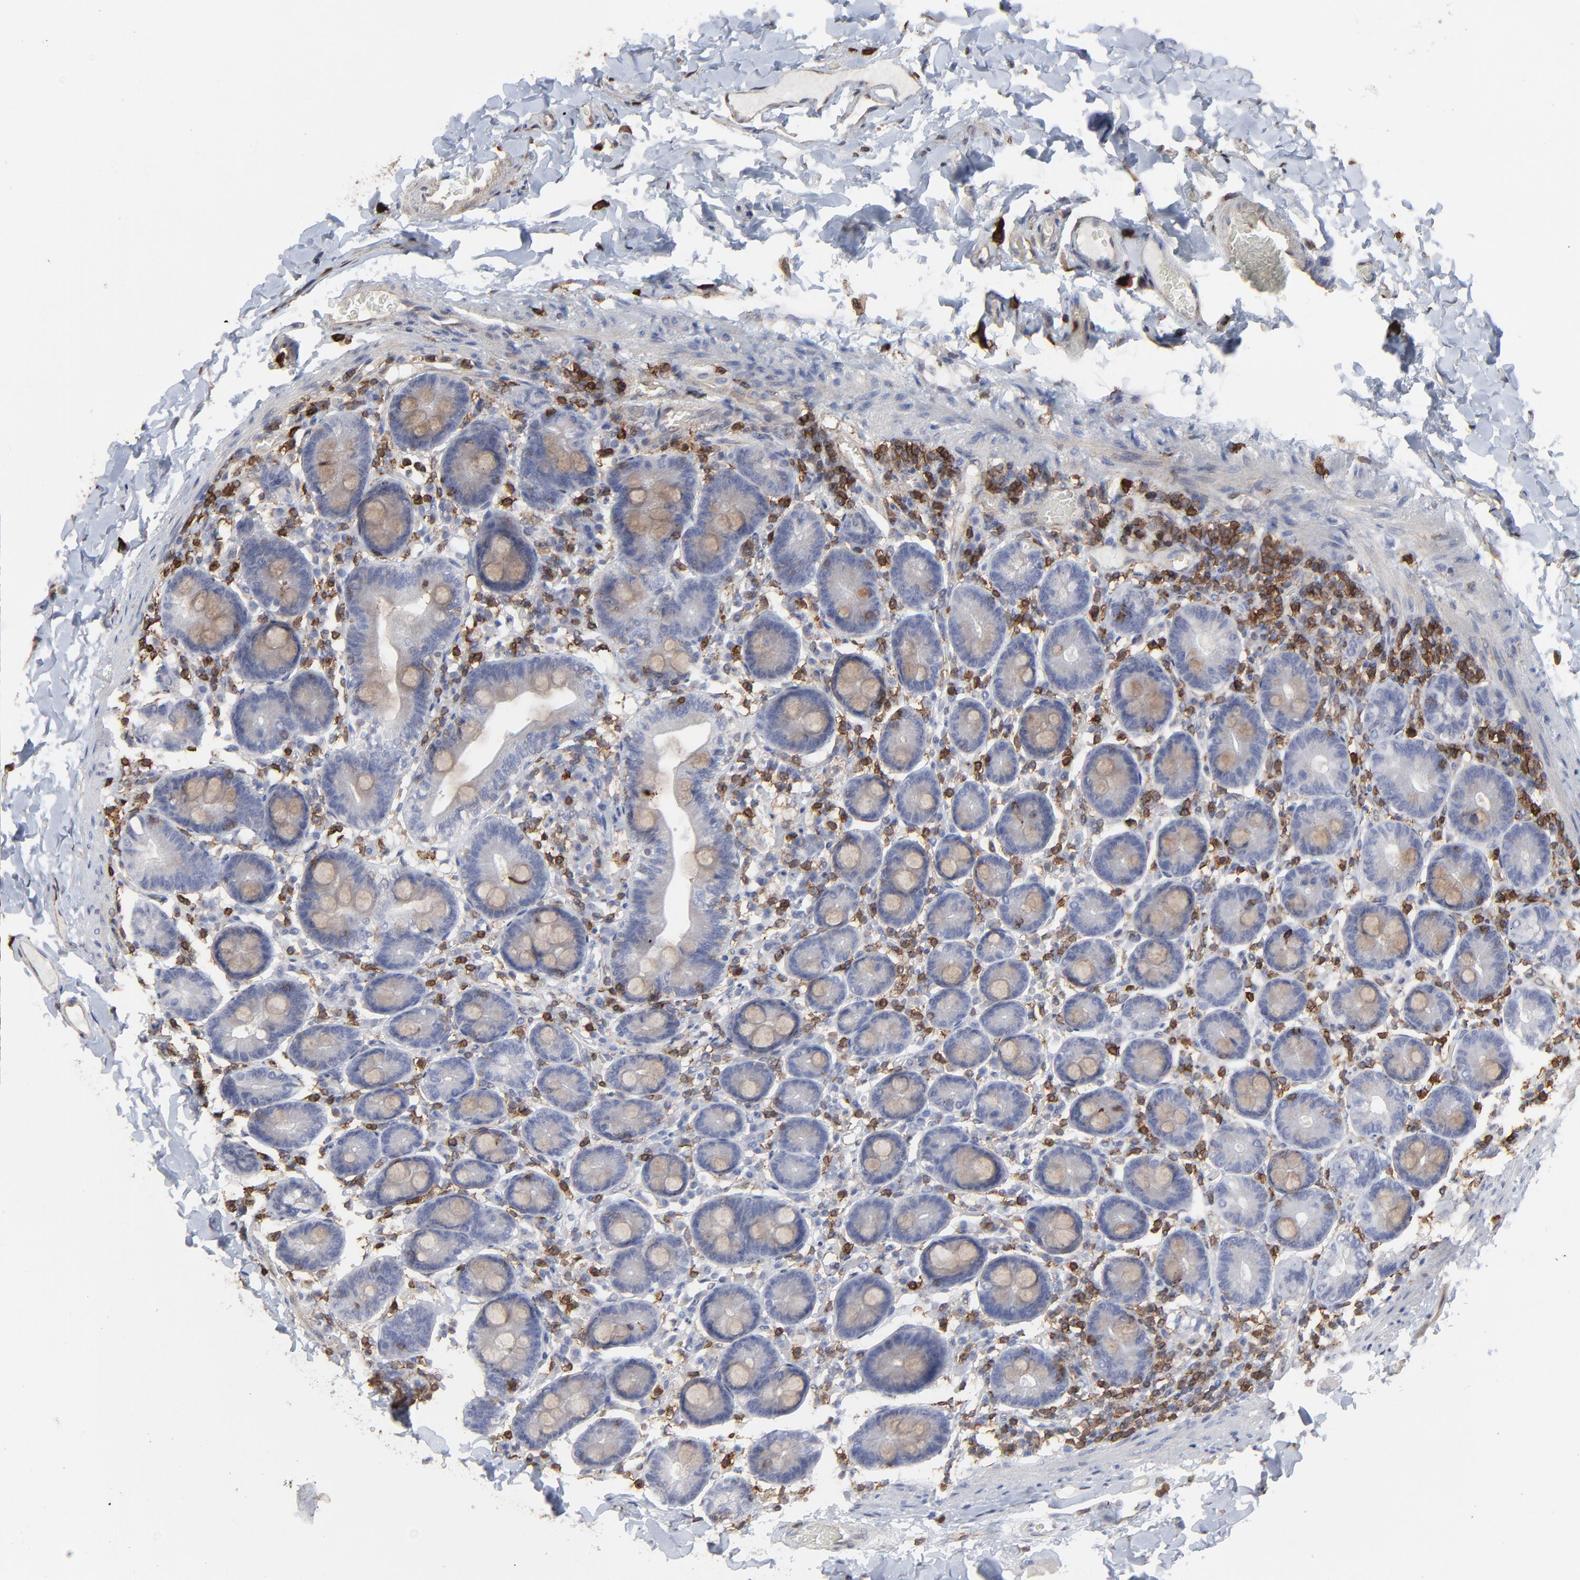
{"staining": {"intensity": "weak", "quantity": "25%-75%", "location": "cytoplasmic/membranous"}, "tissue": "duodenum", "cell_type": "Glandular cells", "image_type": "normal", "snomed": [{"axis": "morphology", "description": "Normal tissue, NOS"}, {"axis": "topography", "description": "Duodenum"}], "caption": "High-power microscopy captured an immunohistochemistry (IHC) micrograph of benign duodenum, revealing weak cytoplasmic/membranous positivity in about 25%-75% of glandular cells.", "gene": "SLC6A14", "patient": {"sex": "male", "age": 66}}